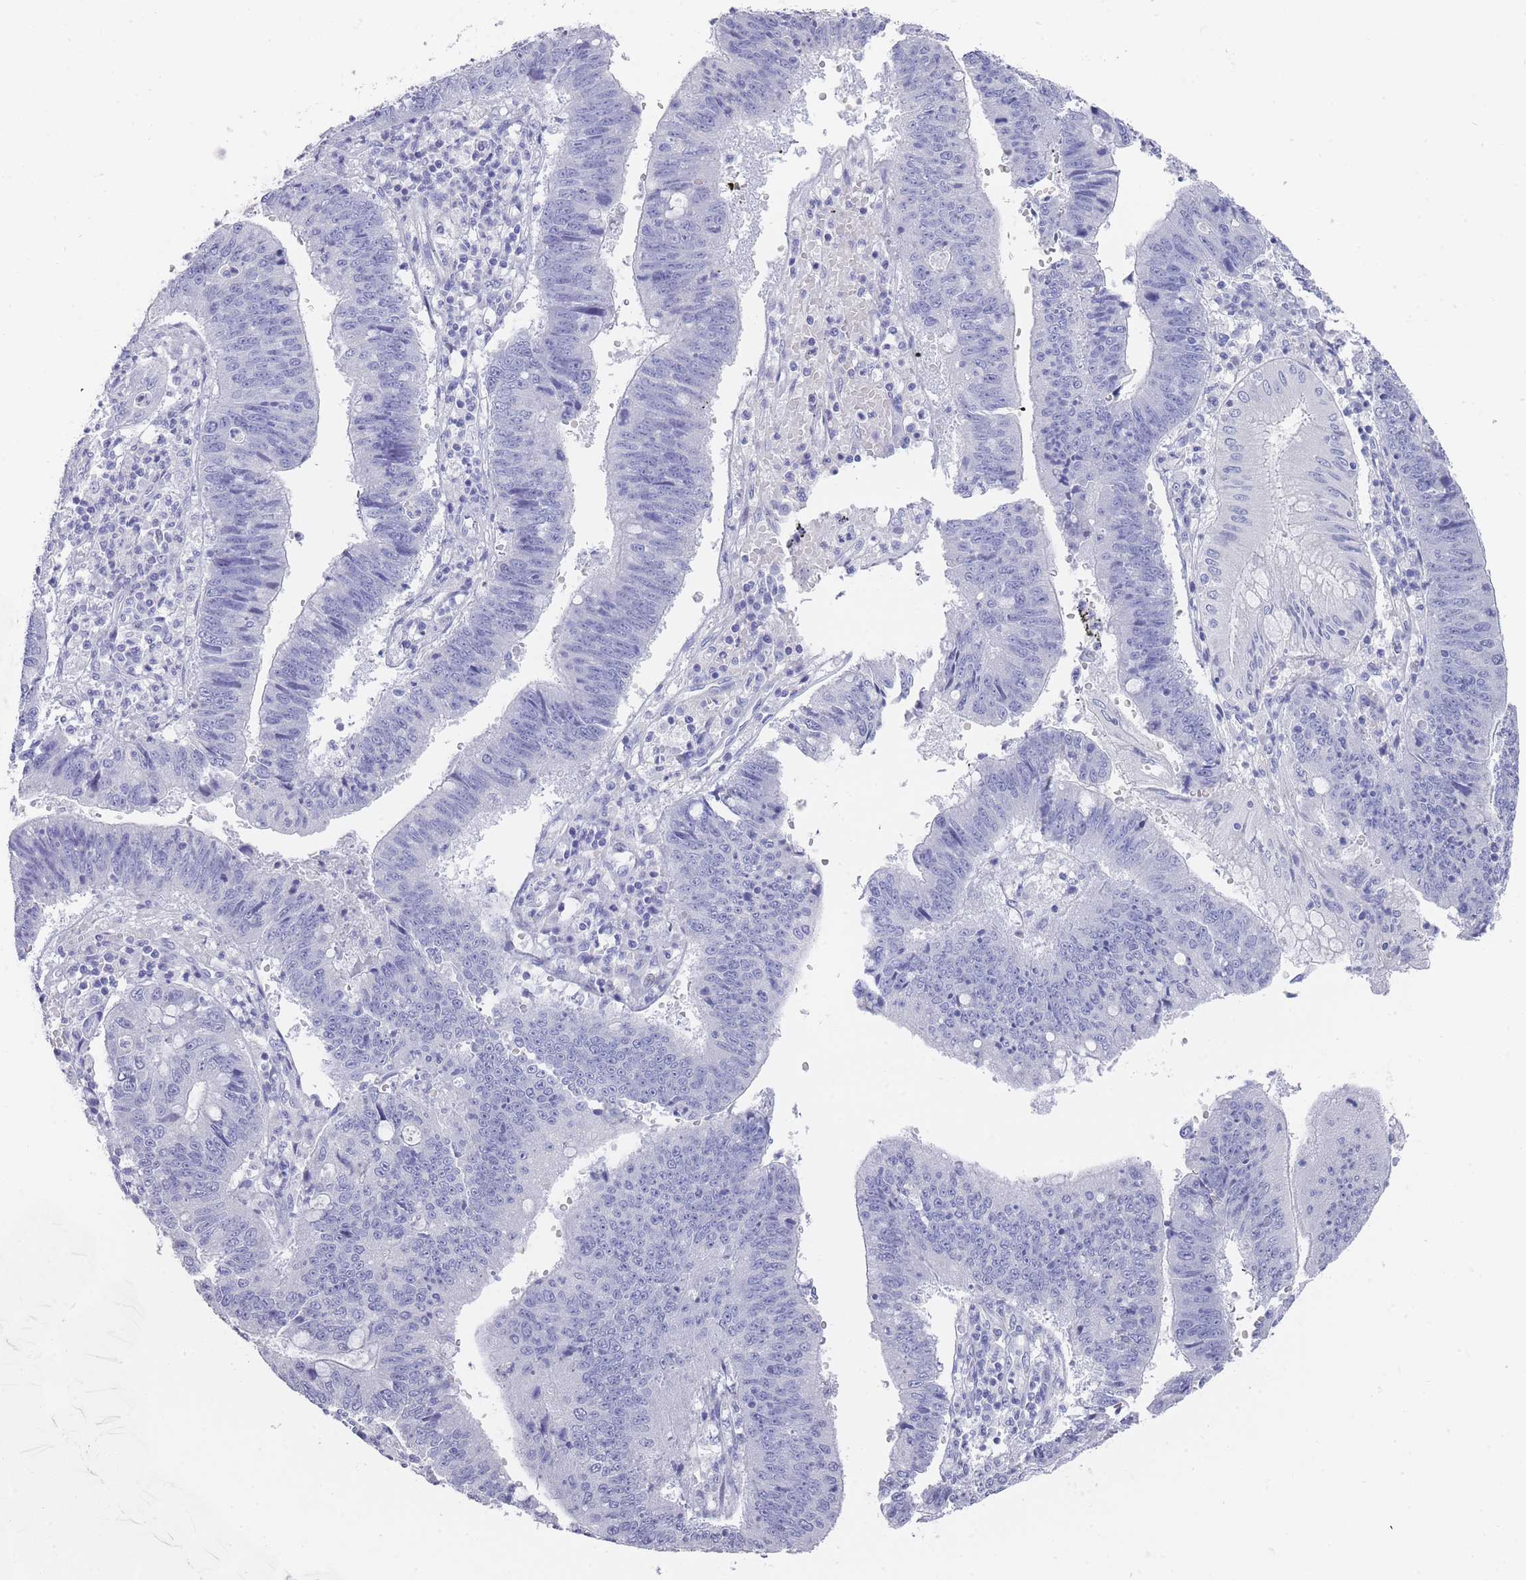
{"staining": {"intensity": "negative", "quantity": "none", "location": "none"}, "tissue": "stomach cancer", "cell_type": "Tumor cells", "image_type": "cancer", "snomed": [{"axis": "morphology", "description": "Adenocarcinoma, NOS"}, {"axis": "topography", "description": "Stomach"}], "caption": "IHC of adenocarcinoma (stomach) reveals no positivity in tumor cells.", "gene": "RAB2B", "patient": {"sex": "male", "age": 59}}